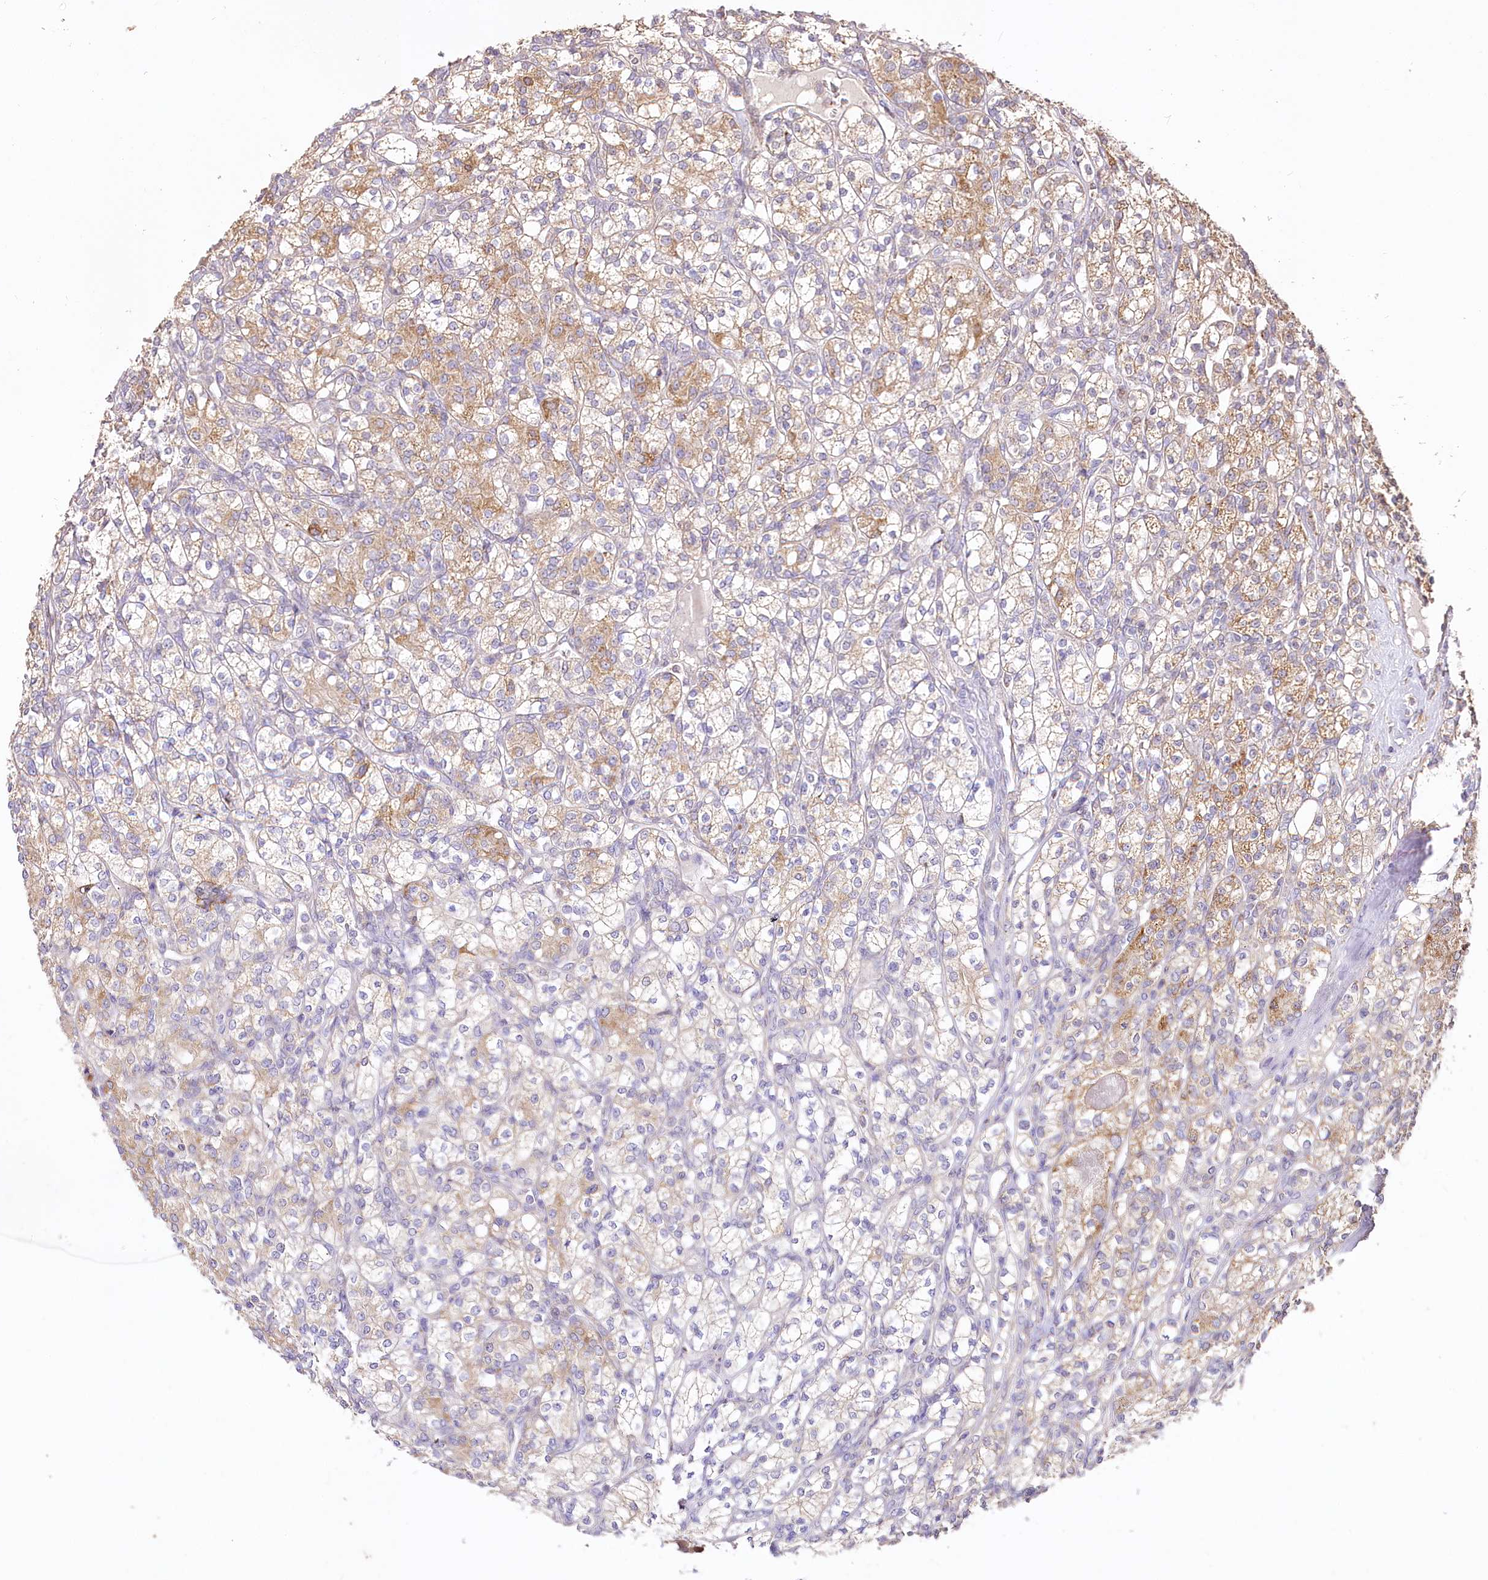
{"staining": {"intensity": "moderate", "quantity": "25%-75%", "location": "cytoplasmic/membranous"}, "tissue": "renal cancer", "cell_type": "Tumor cells", "image_type": "cancer", "snomed": [{"axis": "morphology", "description": "Adenocarcinoma, NOS"}, {"axis": "topography", "description": "Kidney"}], "caption": "A high-resolution micrograph shows IHC staining of renal cancer, which demonstrates moderate cytoplasmic/membranous positivity in about 25%-75% of tumor cells.", "gene": "ZNF226", "patient": {"sex": "male", "age": 77}}